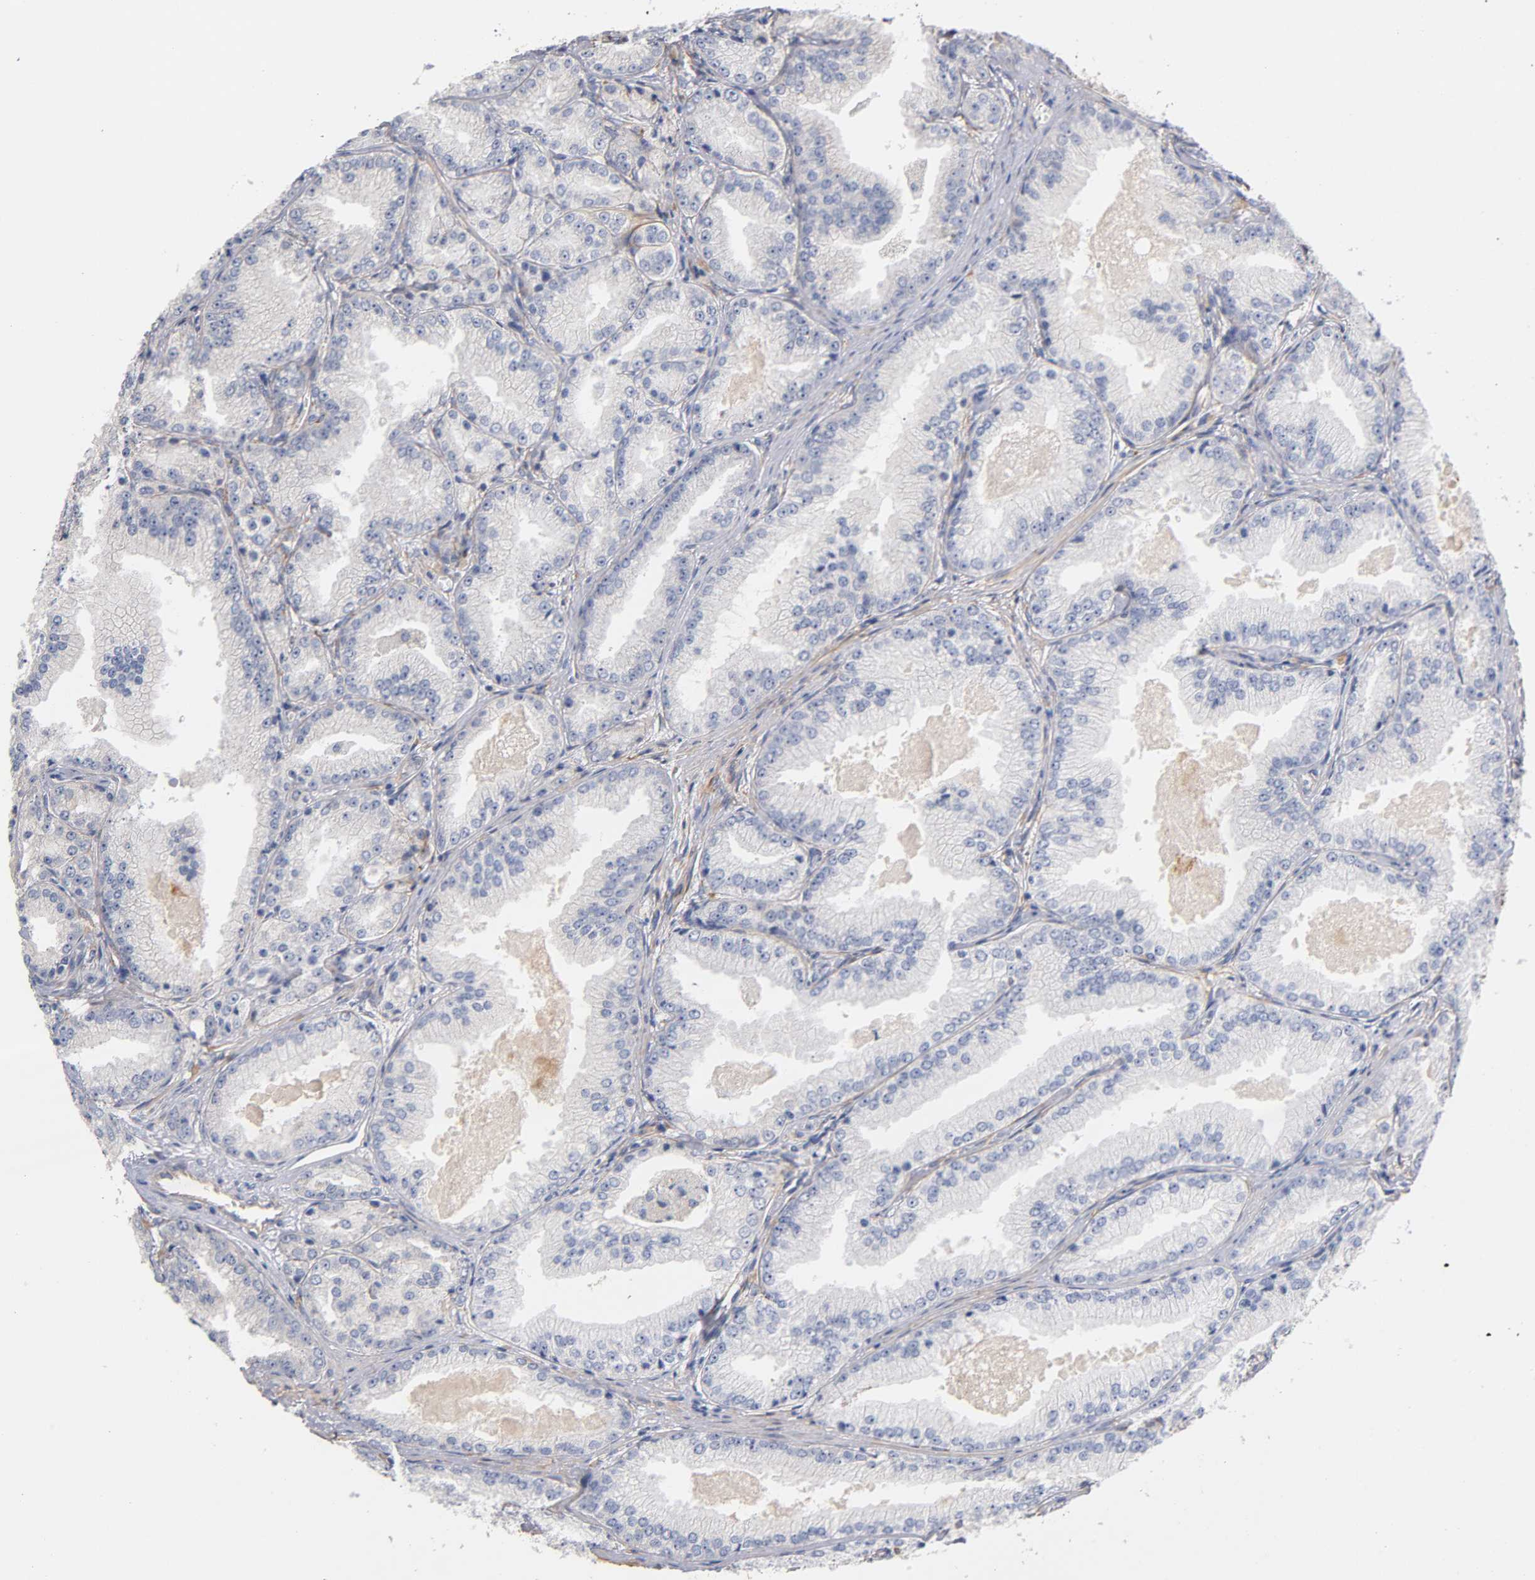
{"staining": {"intensity": "negative", "quantity": "none", "location": "none"}, "tissue": "prostate cancer", "cell_type": "Tumor cells", "image_type": "cancer", "snomed": [{"axis": "morphology", "description": "Adenocarcinoma, High grade"}, {"axis": "topography", "description": "Prostate"}], "caption": "Photomicrograph shows no significant protein expression in tumor cells of adenocarcinoma (high-grade) (prostate). (DAB IHC visualized using brightfield microscopy, high magnification).", "gene": "LAMB1", "patient": {"sex": "male", "age": 61}}